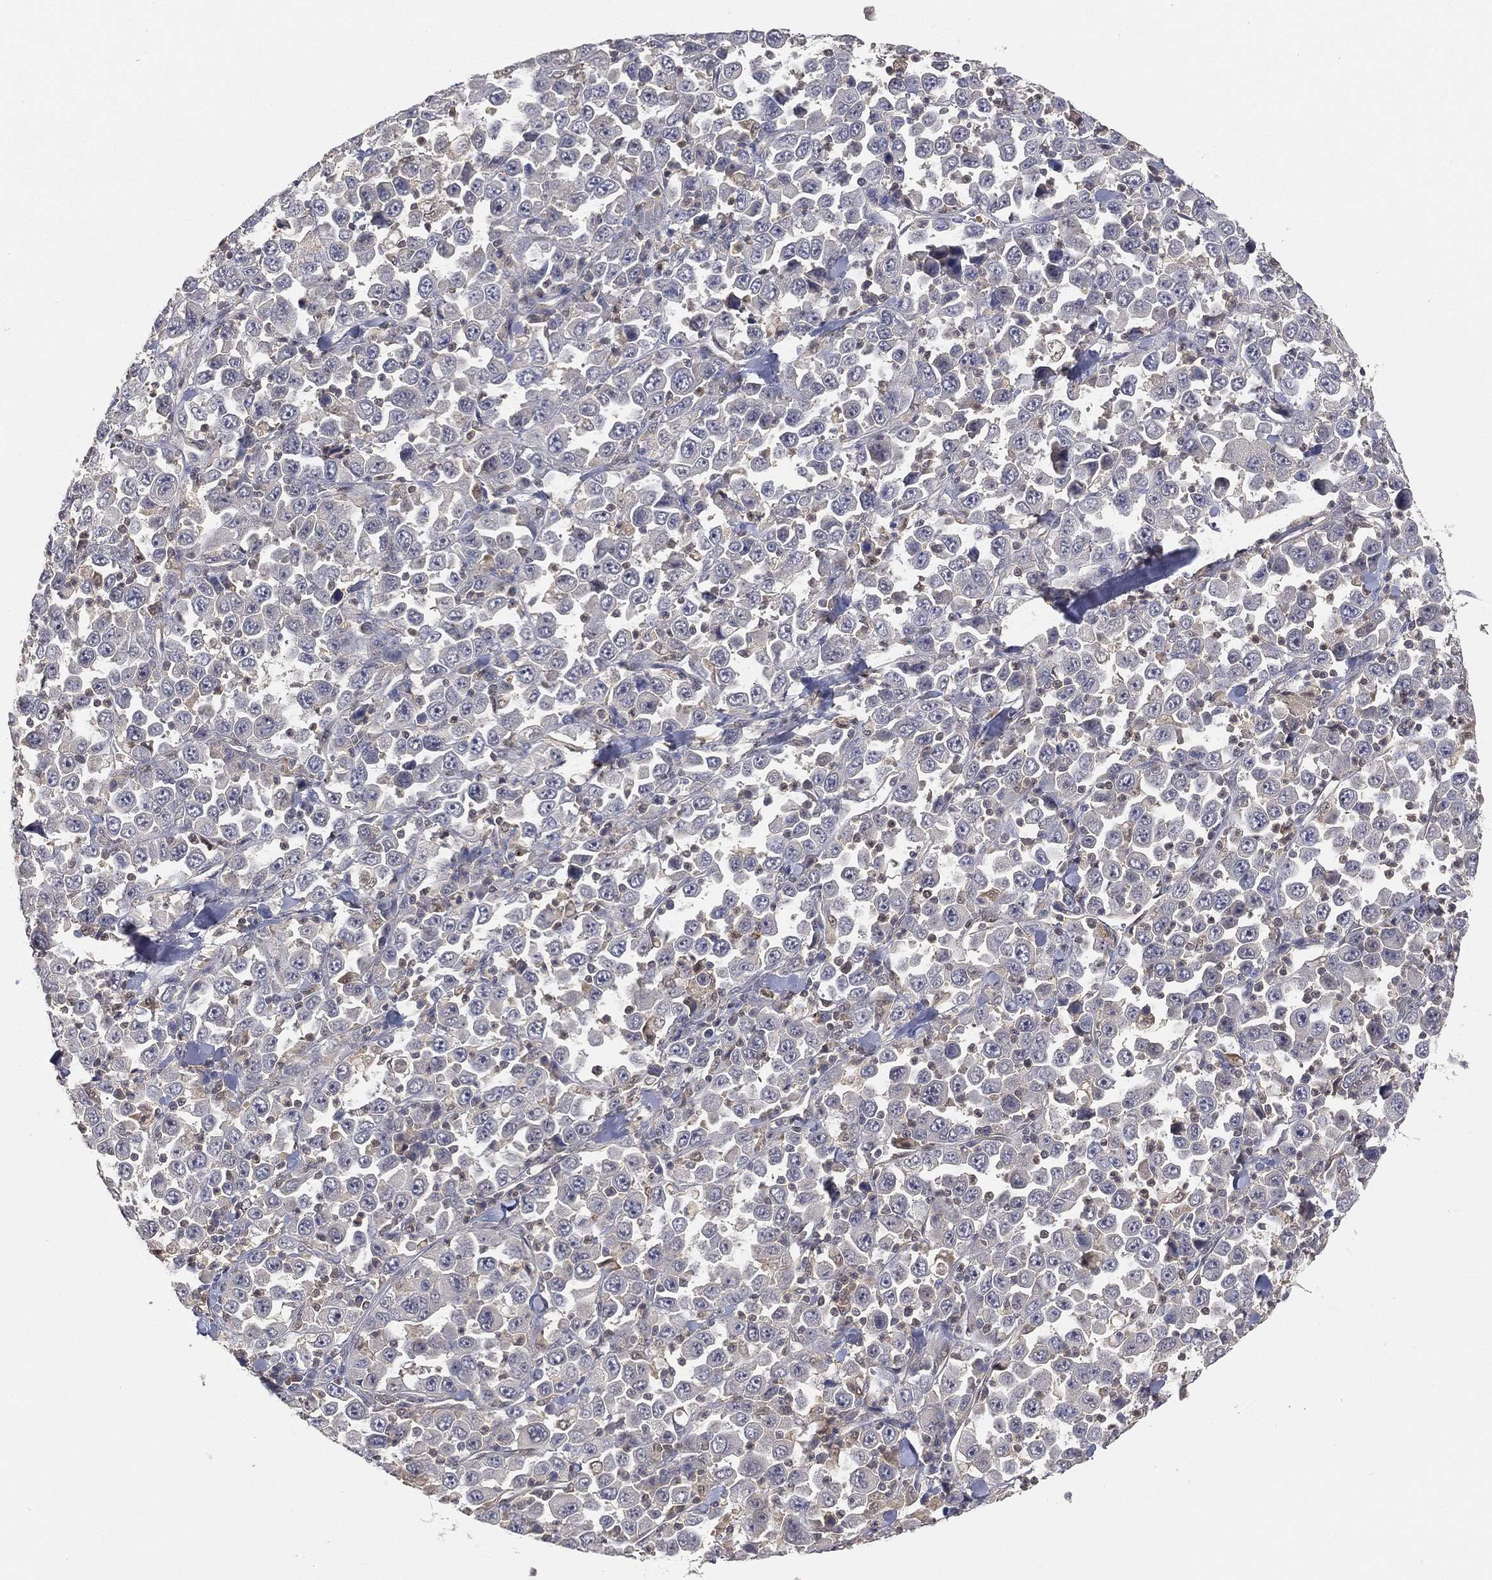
{"staining": {"intensity": "negative", "quantity": "none", "location": "none"}, "tissue": "stomach cancer", "cell_type": "Tumor cells", "image_type": "cancer", "snomed": [{"axis": "morphology", "description": "Normal tissue, NOS"}, {"axis": "morphology", "description": "Adenocarcinoma, NOS"}, {"axis": "topography", "description": "Stomach, upper"}, {"axis": "topography", "description": "Stomach"}], "caption": "Tumor cells are negative for brown protein staining in stomach adenocarcinoma.", "gene": "MAPK1", "patient": {"sex": "male", "age": 59}}